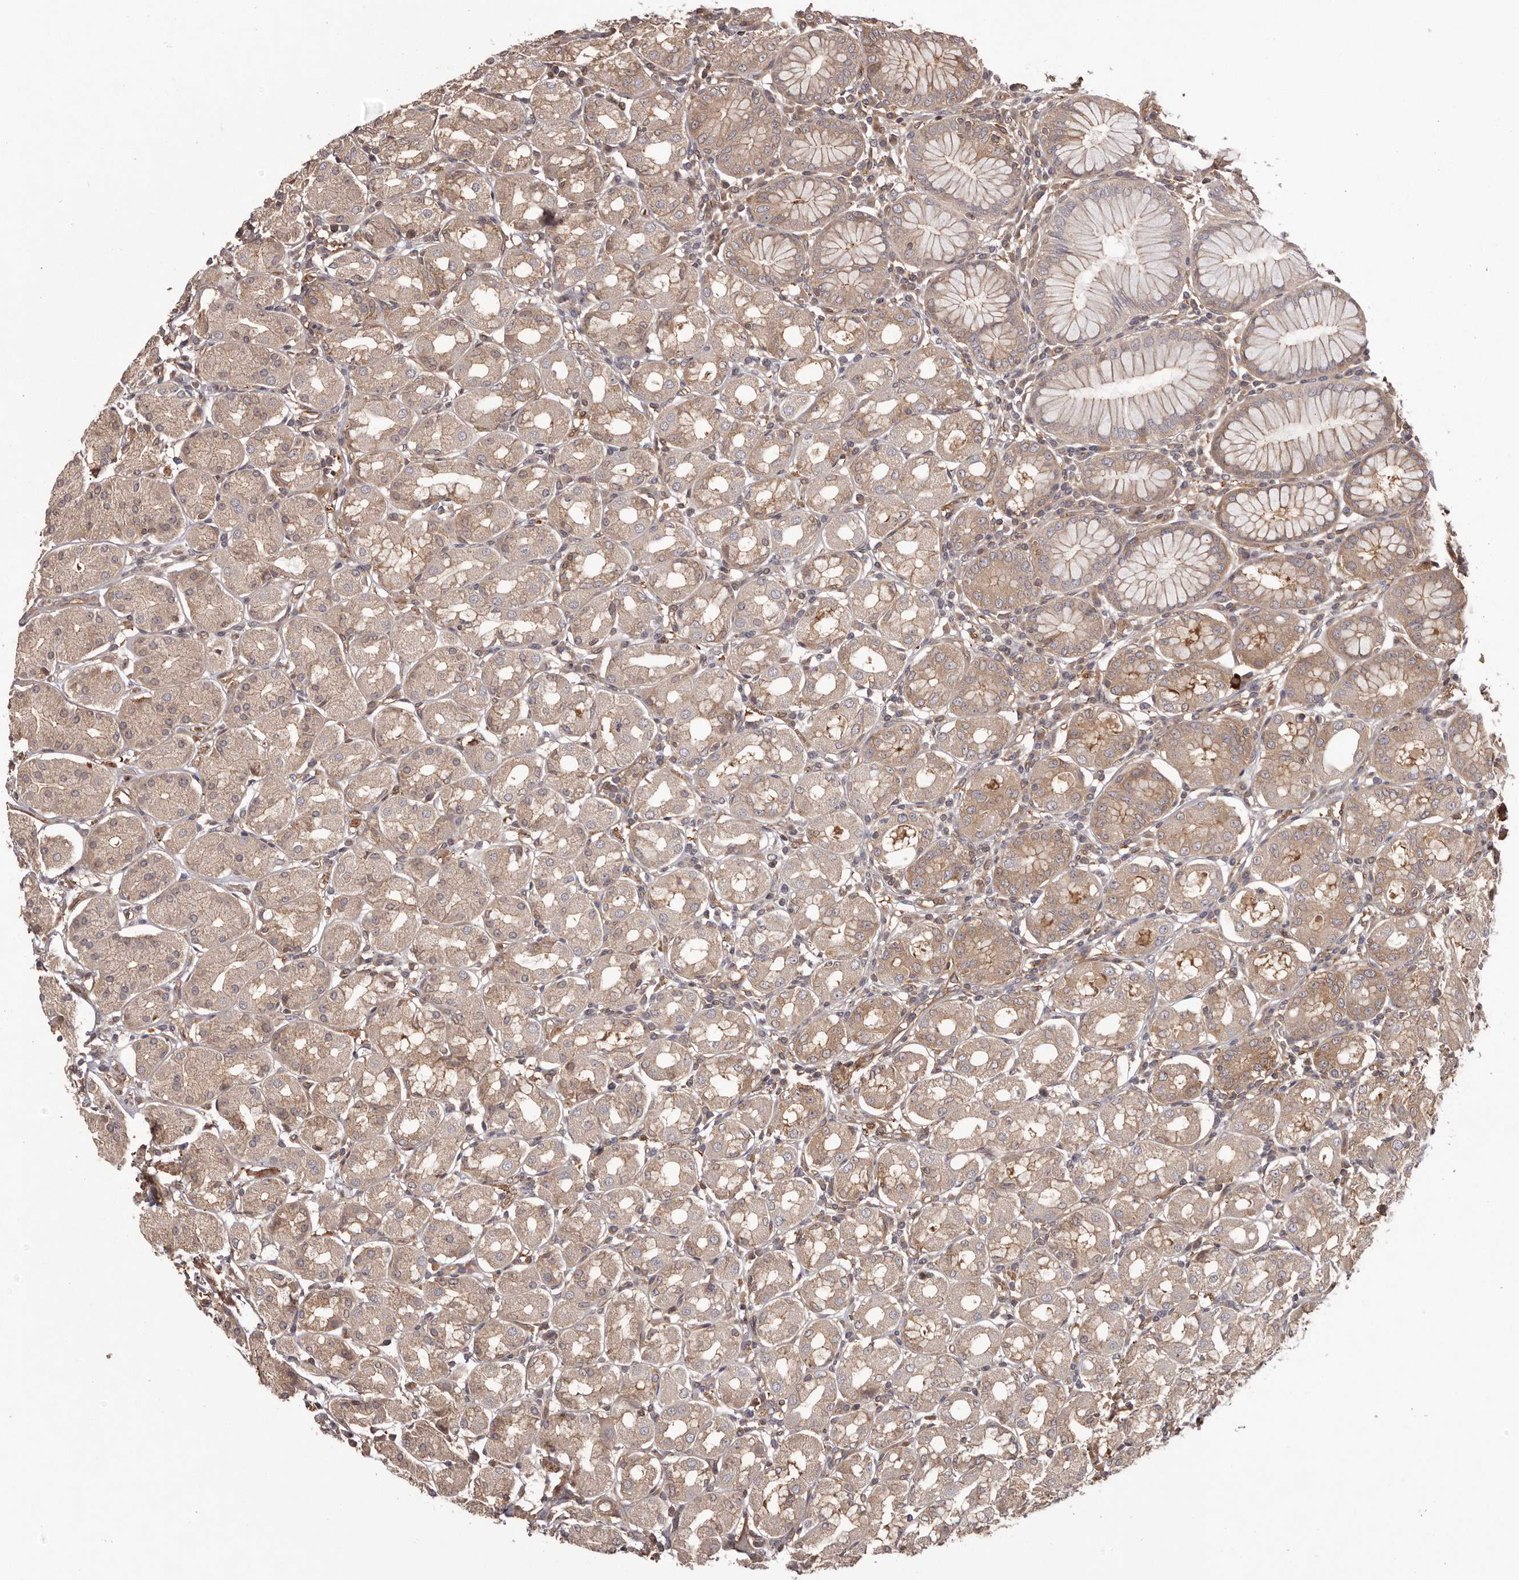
{"staining": {"intensity": "weak", "quantity": ">75%", "location": "cytoplasmic/membranous"}, "tissue": "stomach", "cell_type": "Glandular cells", "image_type": "normal", "snomed": [{"axis": "morphology", "description": "Normal tissue, NOS"}, {"axis": "topography", "description": "Stomach"}, {"axis": "topography", "description": "Stomach, lower"}], "caption": "Unremarkable stomach was stained to show a protein in brown. There is low levels of weak cytoplasmic/membranous staining in approximately >75% of glandular cells.", "gene": "NFKBIA", "patient": {"sex": "female", "age": 56}}